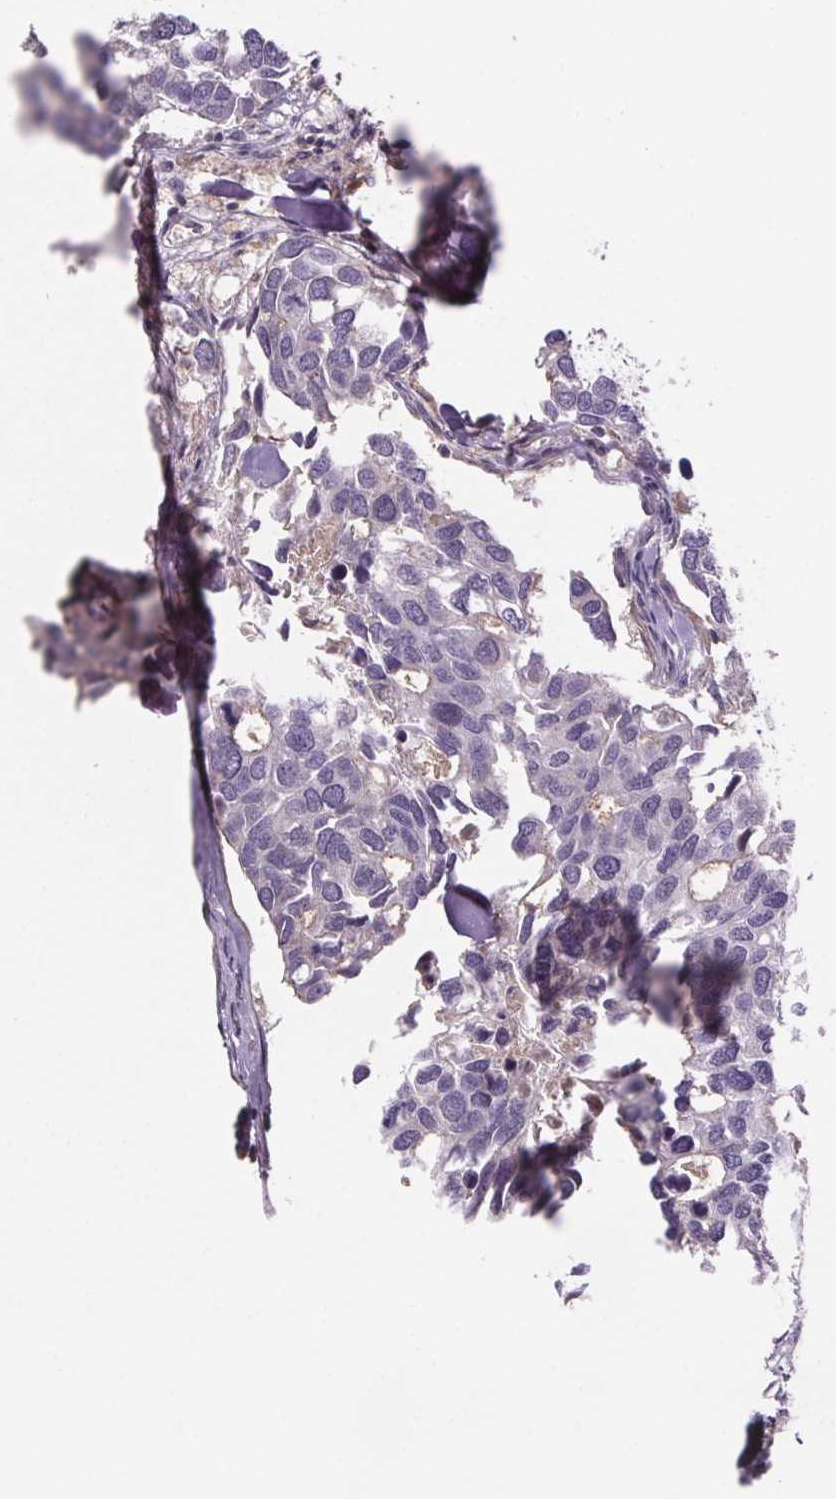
{"staining": {"intensity": "negative", "quantity": "none", "location": "none"}, "tissue": "breast cancer", "cell_type": "Tumor cells", "image_type": "cancer", "snomed": [{"axis": "morphology", "description": "Duct carcinoma"}, {"axis": "topography", "description": "Breast"}], "caption": "IHC micrograph of neoplastic tissue: infiltrating ductal carcinoma (breast) stained with DAB shows no significant protein positivity in tumor cells.", "gene": "CLN3", "patient": {"sex": "female", "age": 83}}